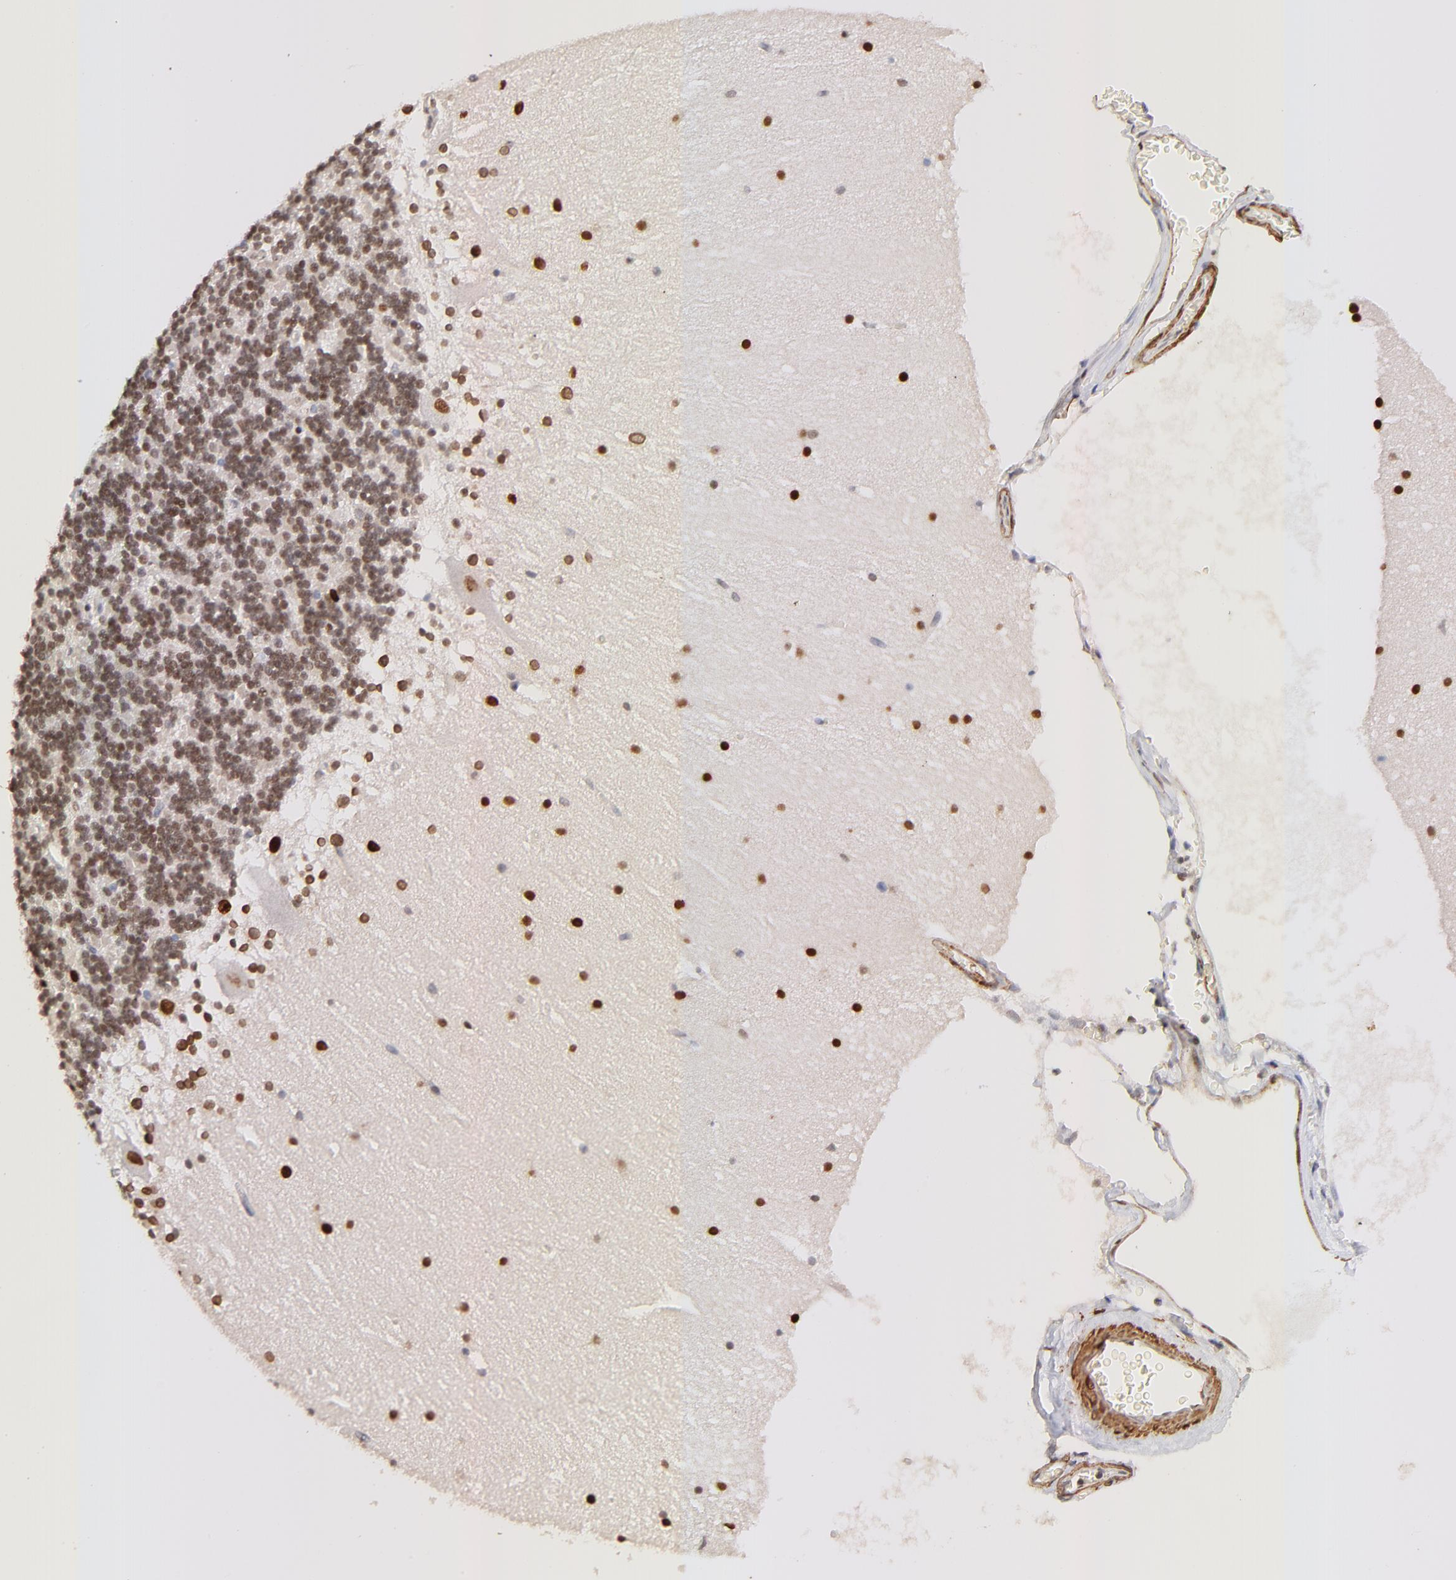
{"staining": {"intensity": "weak", "quantity": "25%-75%", "location": "nuclear"}, "tissue": "cerebellum", "cell_type": "Cells in granular layer", "image_type": "normal", "snomed": [{"axis": "morphology", "description": "Normal tissue, NOS"}, {"axis": "topography", "description": "Cerebellum"}], "caption": "An image of human cerebellum stained for a protein exhibits weak nuclear brown staining in cells in granular layer.", "gene": "ZFP92", "patient": {"sex": "female", "age": 19}}